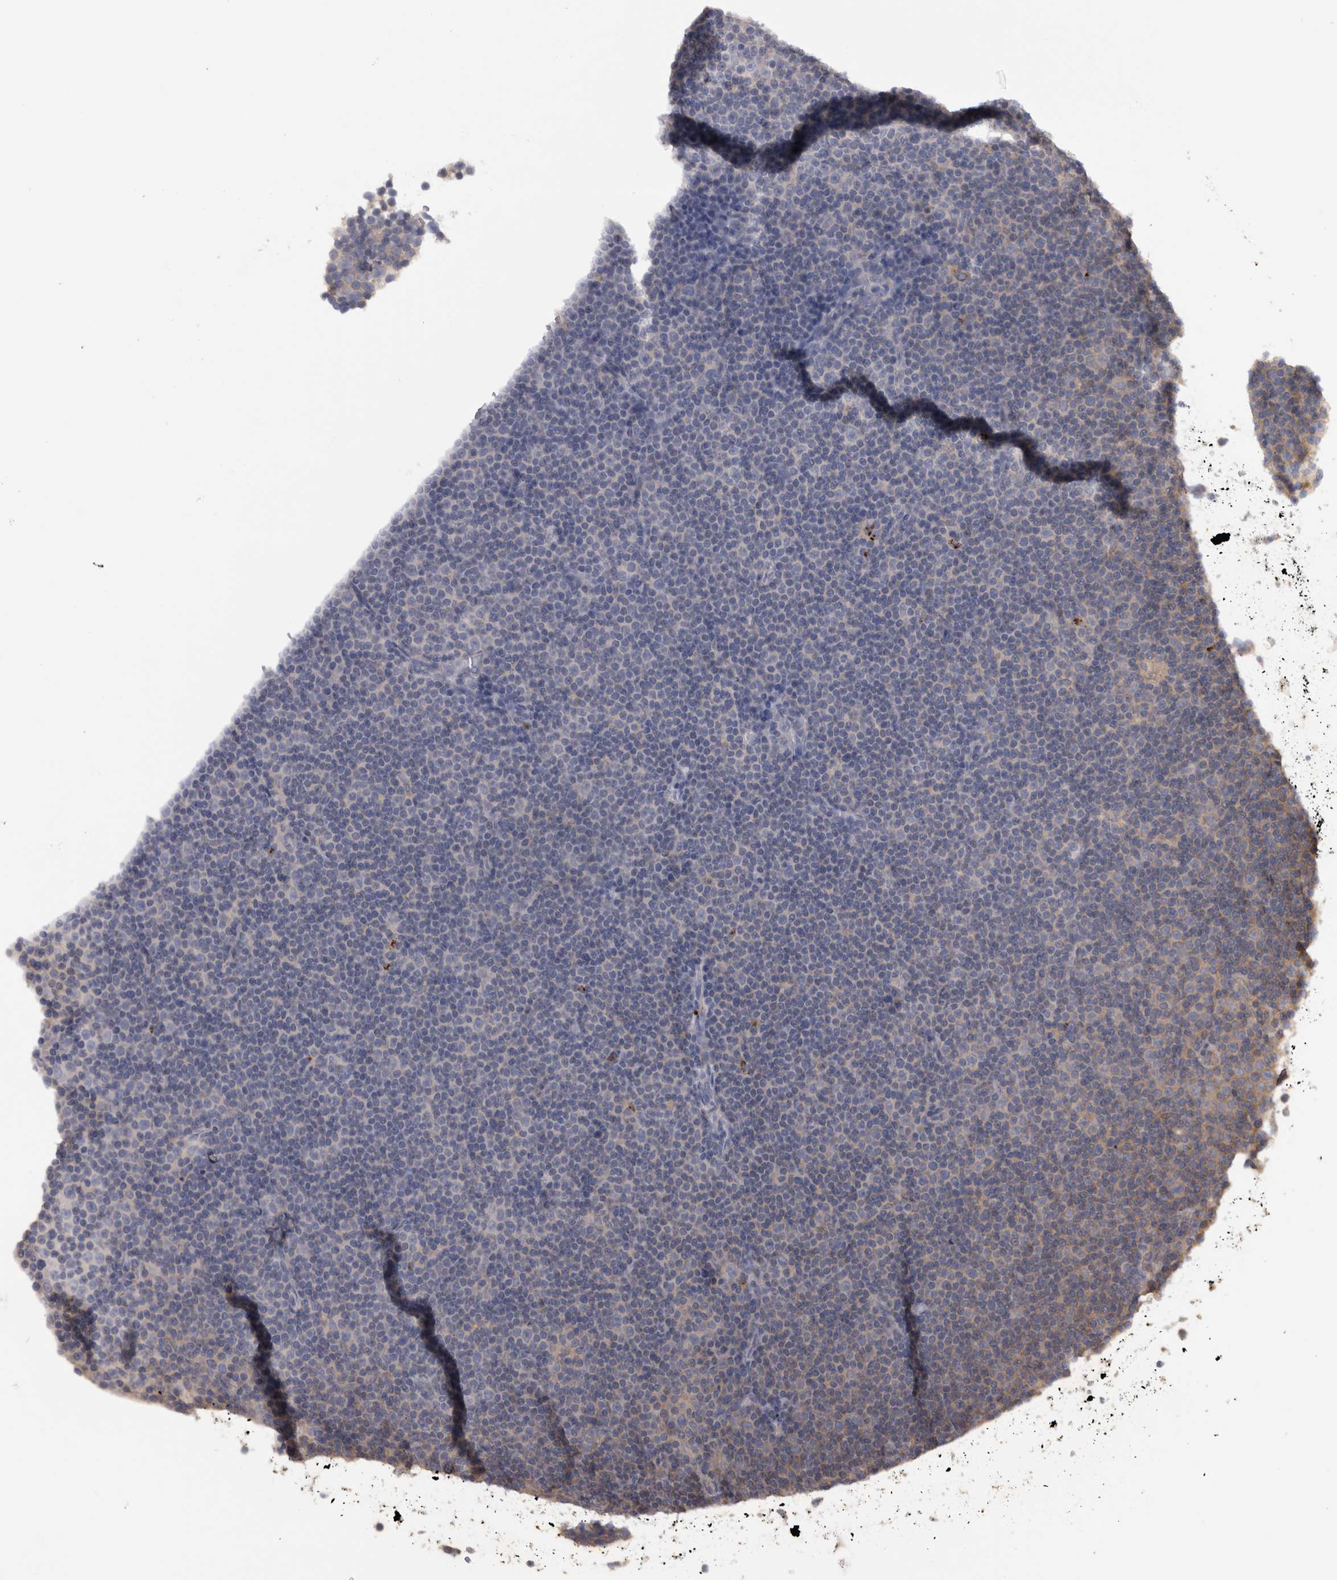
{"staining": {"intensity": "negative", "quantity": "none", "location": "none"}, "tissue": "lymphoma", "cell_type": "Tumor cells", "image_type": "cancer", "snomed": [{"axis": "morphology", "description": "Malignant lymphoma, non-Hodgkin's type, Low grade"}, {"axis": "topography", "description": "Lymph node"}], "caption": "The image exhibits no staining of tumor cells in lymphoma.", "gene": "TMED7", "patient": {"sex": "female", "age": 67}}